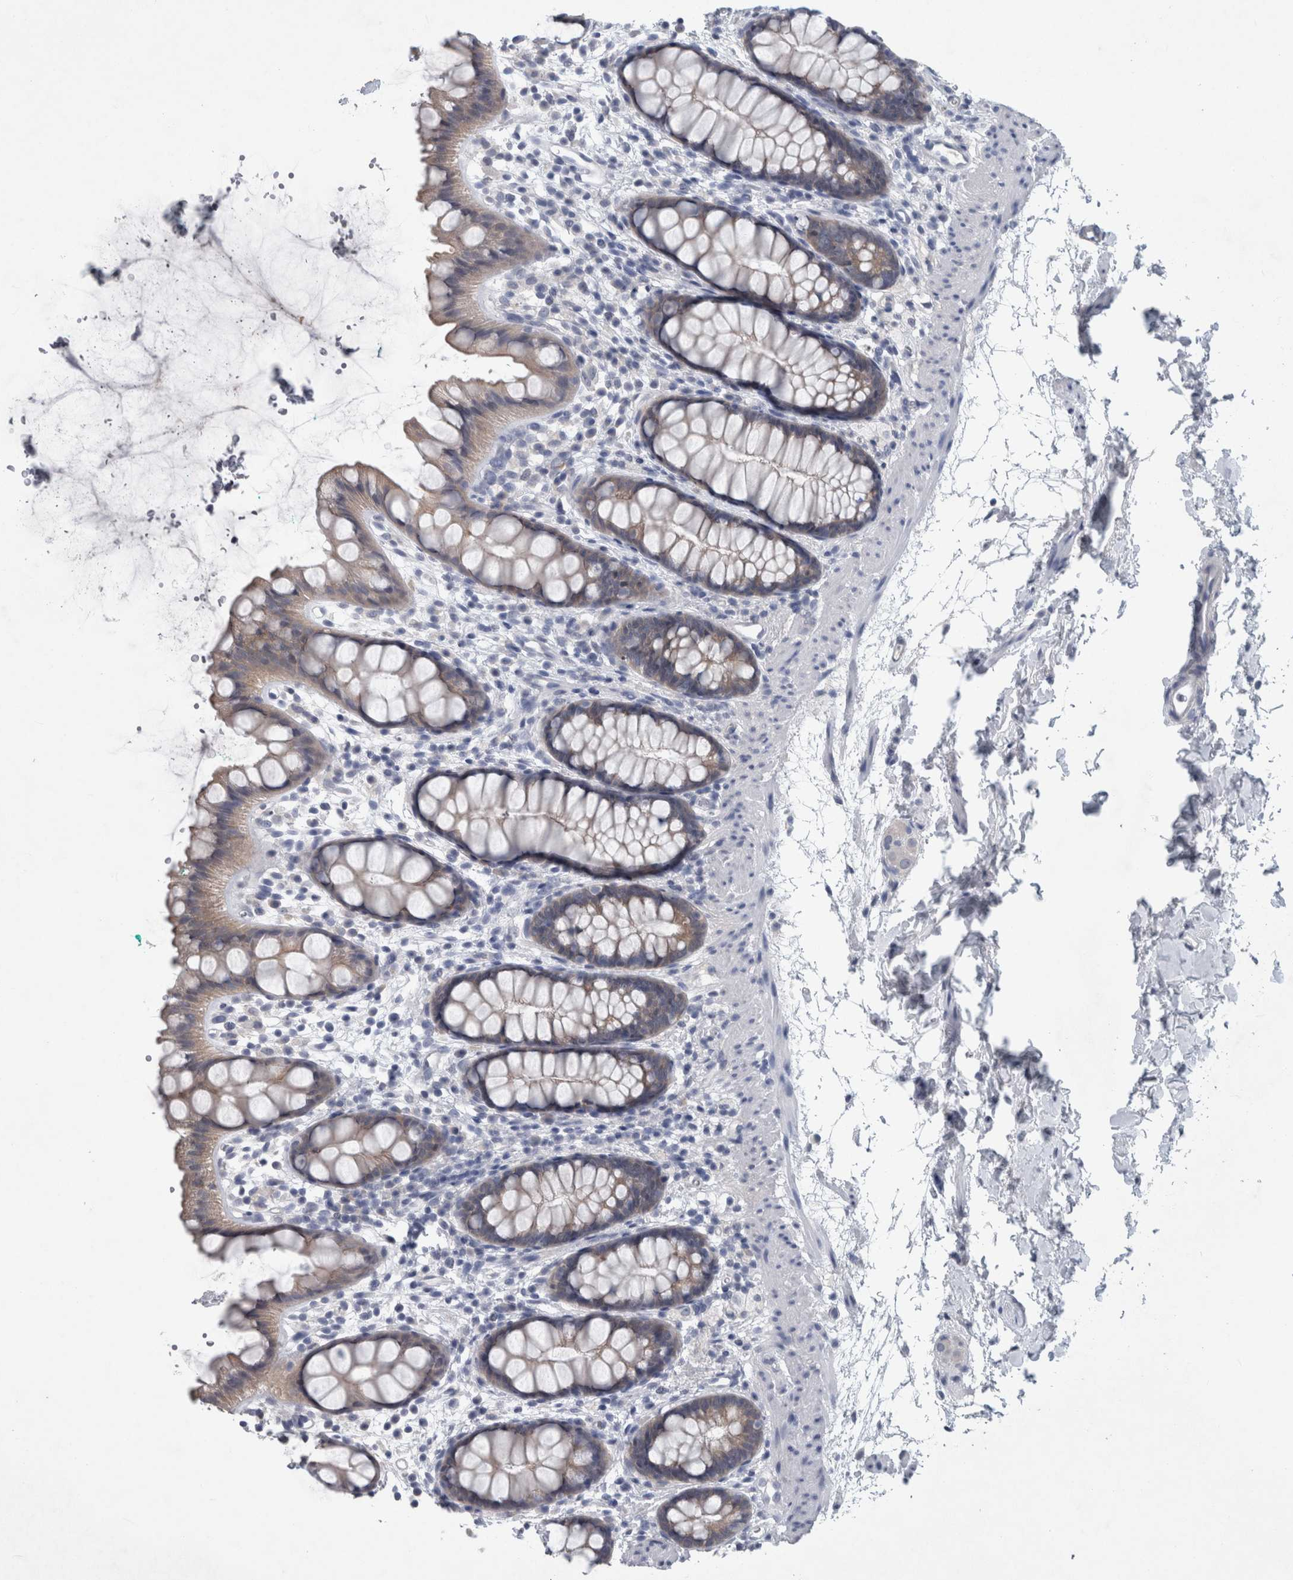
{"staining": {"intensity": "weak", "quantity": "25%-75%", "location": "cytoplasmic/membranous"}, "tissue": "rectum", "cell_type": "Glandular cells", "image_type": "normal", "snomed": [{"axis": "morphology", "description": "Normal tissue, NOS"}, {"axis": "topography", "description": "Rectum"}], "caption": "Immunohistochemical staining of unremarkable rectum shows weak cytoplasmic/membranous protein expression in approximately 25%-75% of glandular cells. The protein of interest is stained brown, and the nuclei are stained in blue (DAB IHC with brightfield microscopy, high magnification).", "gene": "FAM83H", "patient": {"sex": "female", "age": 65}}